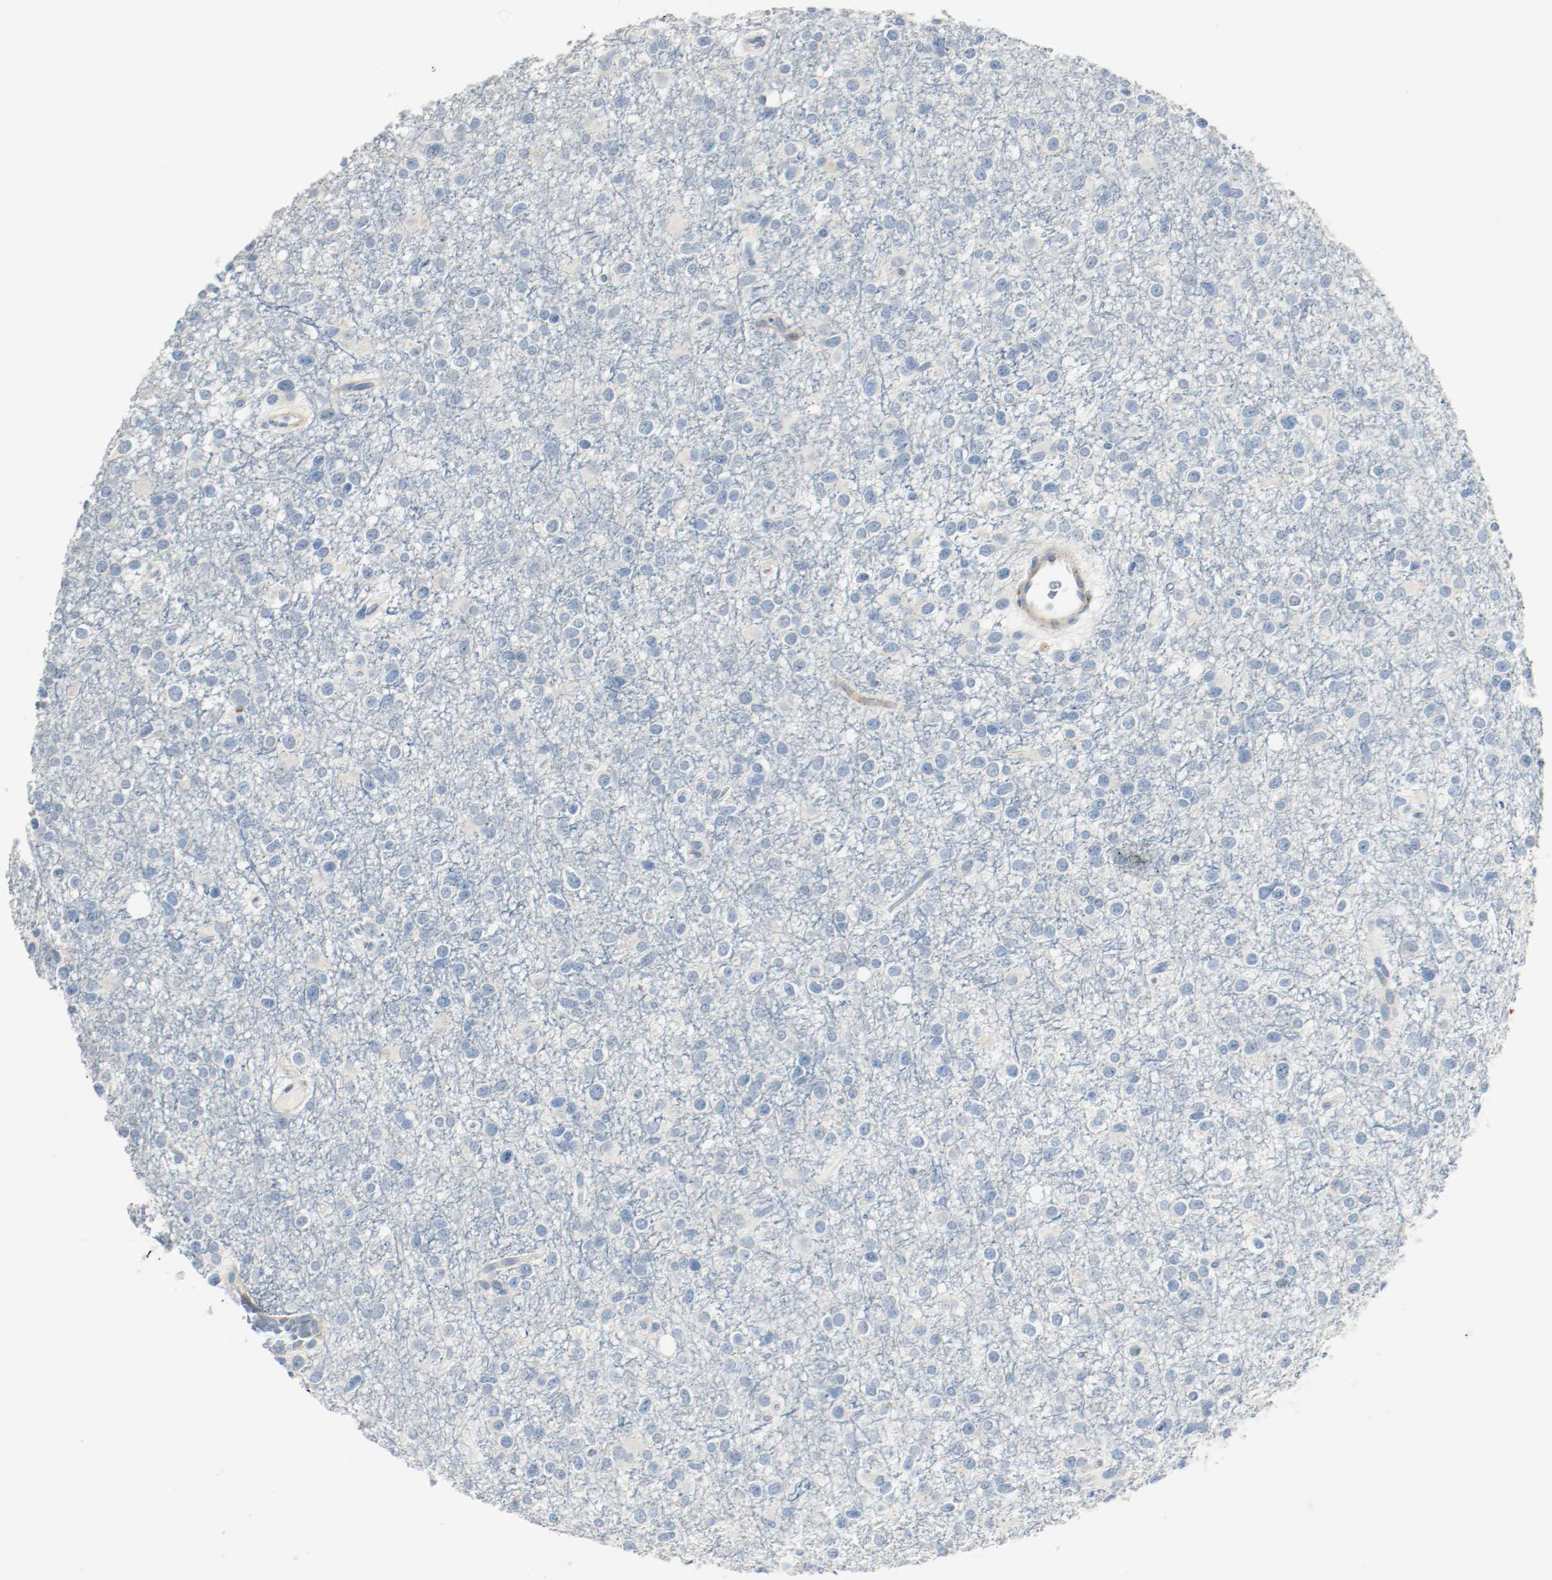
{"staining": {"intensity": "negative", "quantity": "none", "location": "none"}, "tissue": "glioma", "cell_type": "Tumor cells", "image_type": "cancer", "snomed": [{"axis": "morphology", "description": "Glioma, malignant, Low grade"}, {"axis": "topography", "description": "Brain"}], "caption": "IHC image of neoplastic tissue: human malignant low-grade glioma stained with DAB reveals no significant protein positivity in tumor cells.", "gene": "LAMB1", "patient": {"sex": "male", "age": 42}}